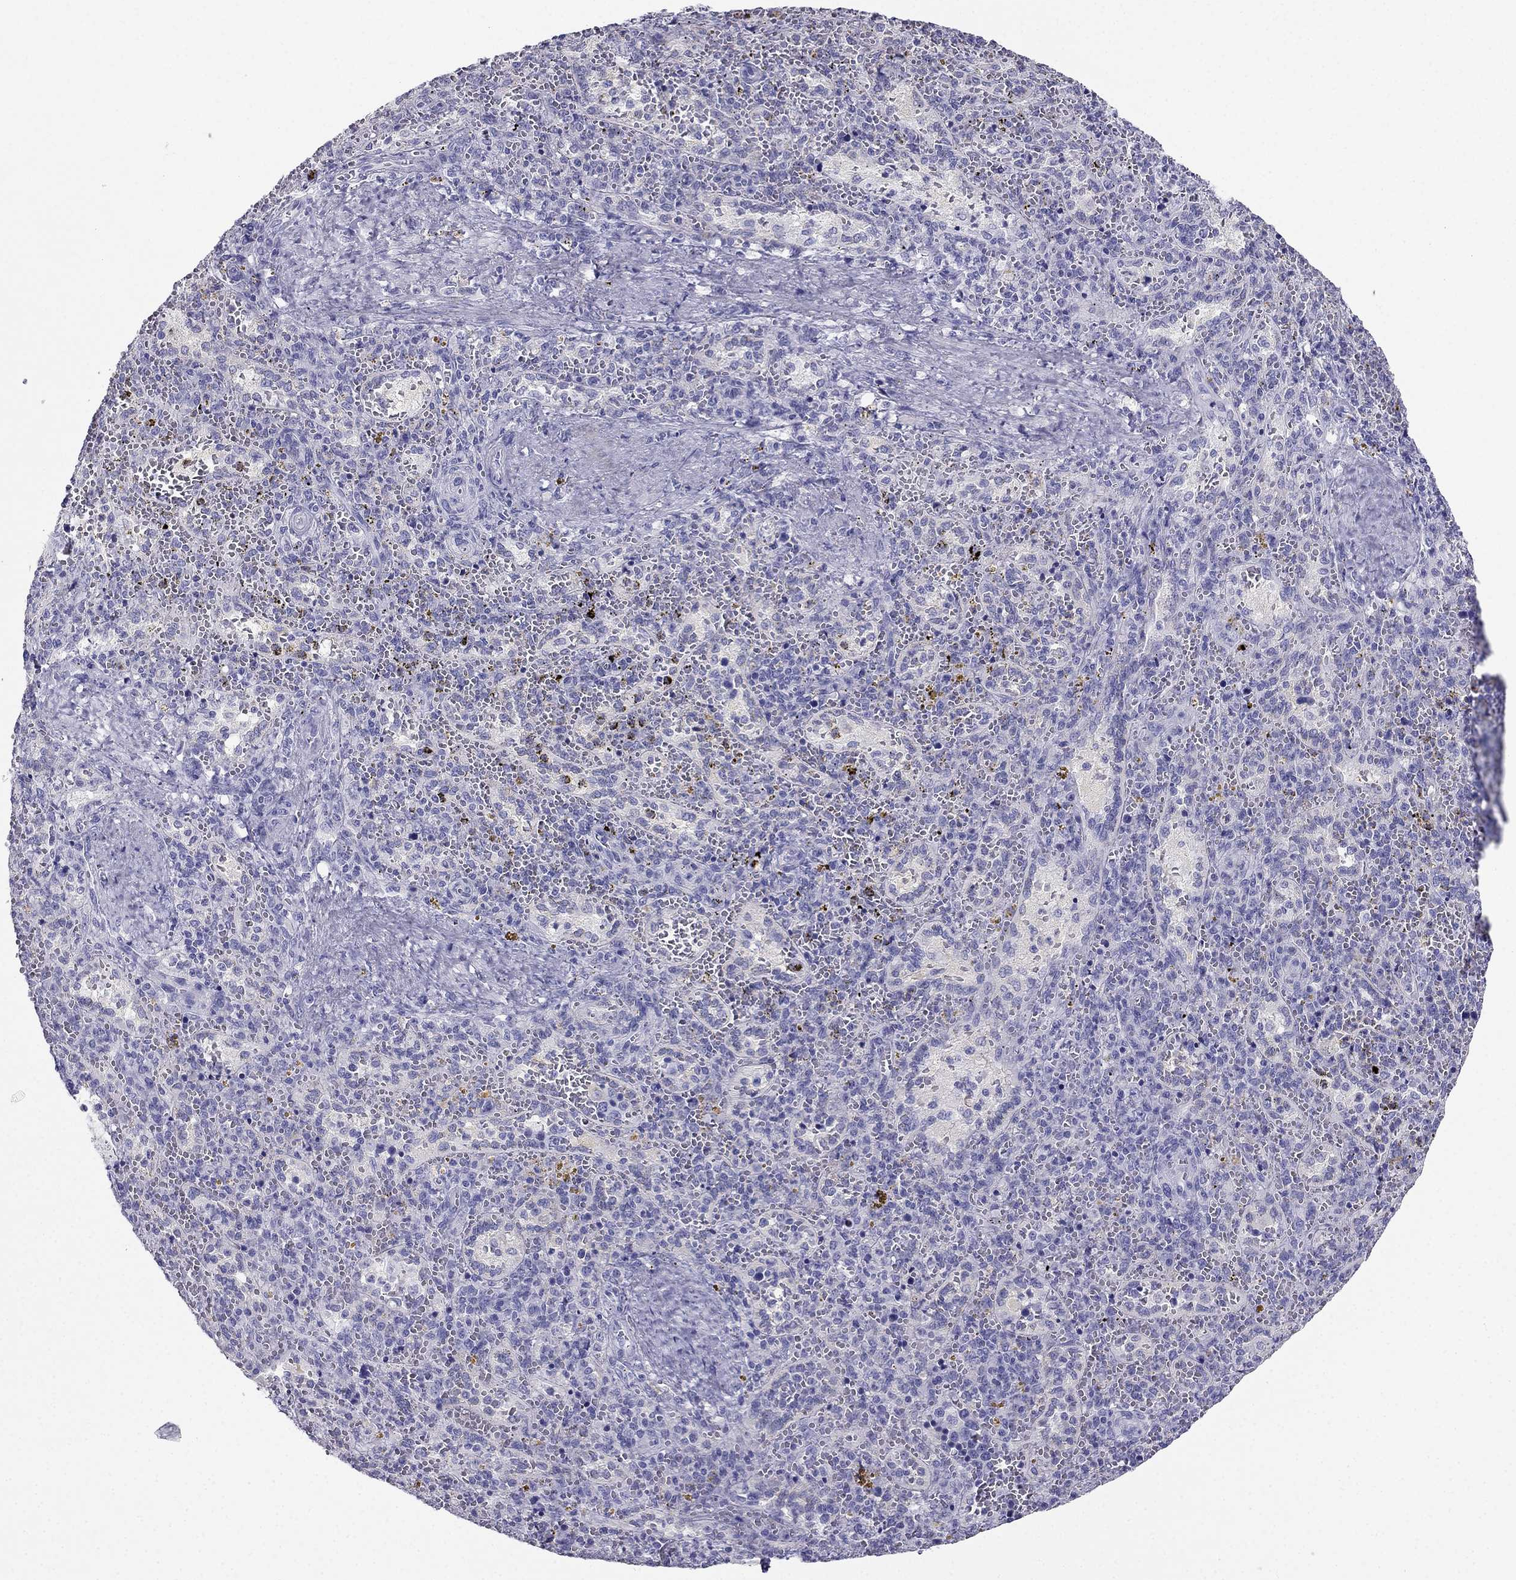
{"staining": {"intensity": "negative", "quantity": "none", "location": "none"}, "tissue": "spleen", "cell_type": "Cells in red pulp", "image_type": "normal", "snomed": [{"axis": "morphology", "description": "Normal tissue, NOS"}, {"axis": "topography", "description": "Spleen"}], "caption": "Cells in red pulp show no significant protein positivity in normal spleen.", "gene": "PTH", "patient": {"sex": "female", "age": 50}}